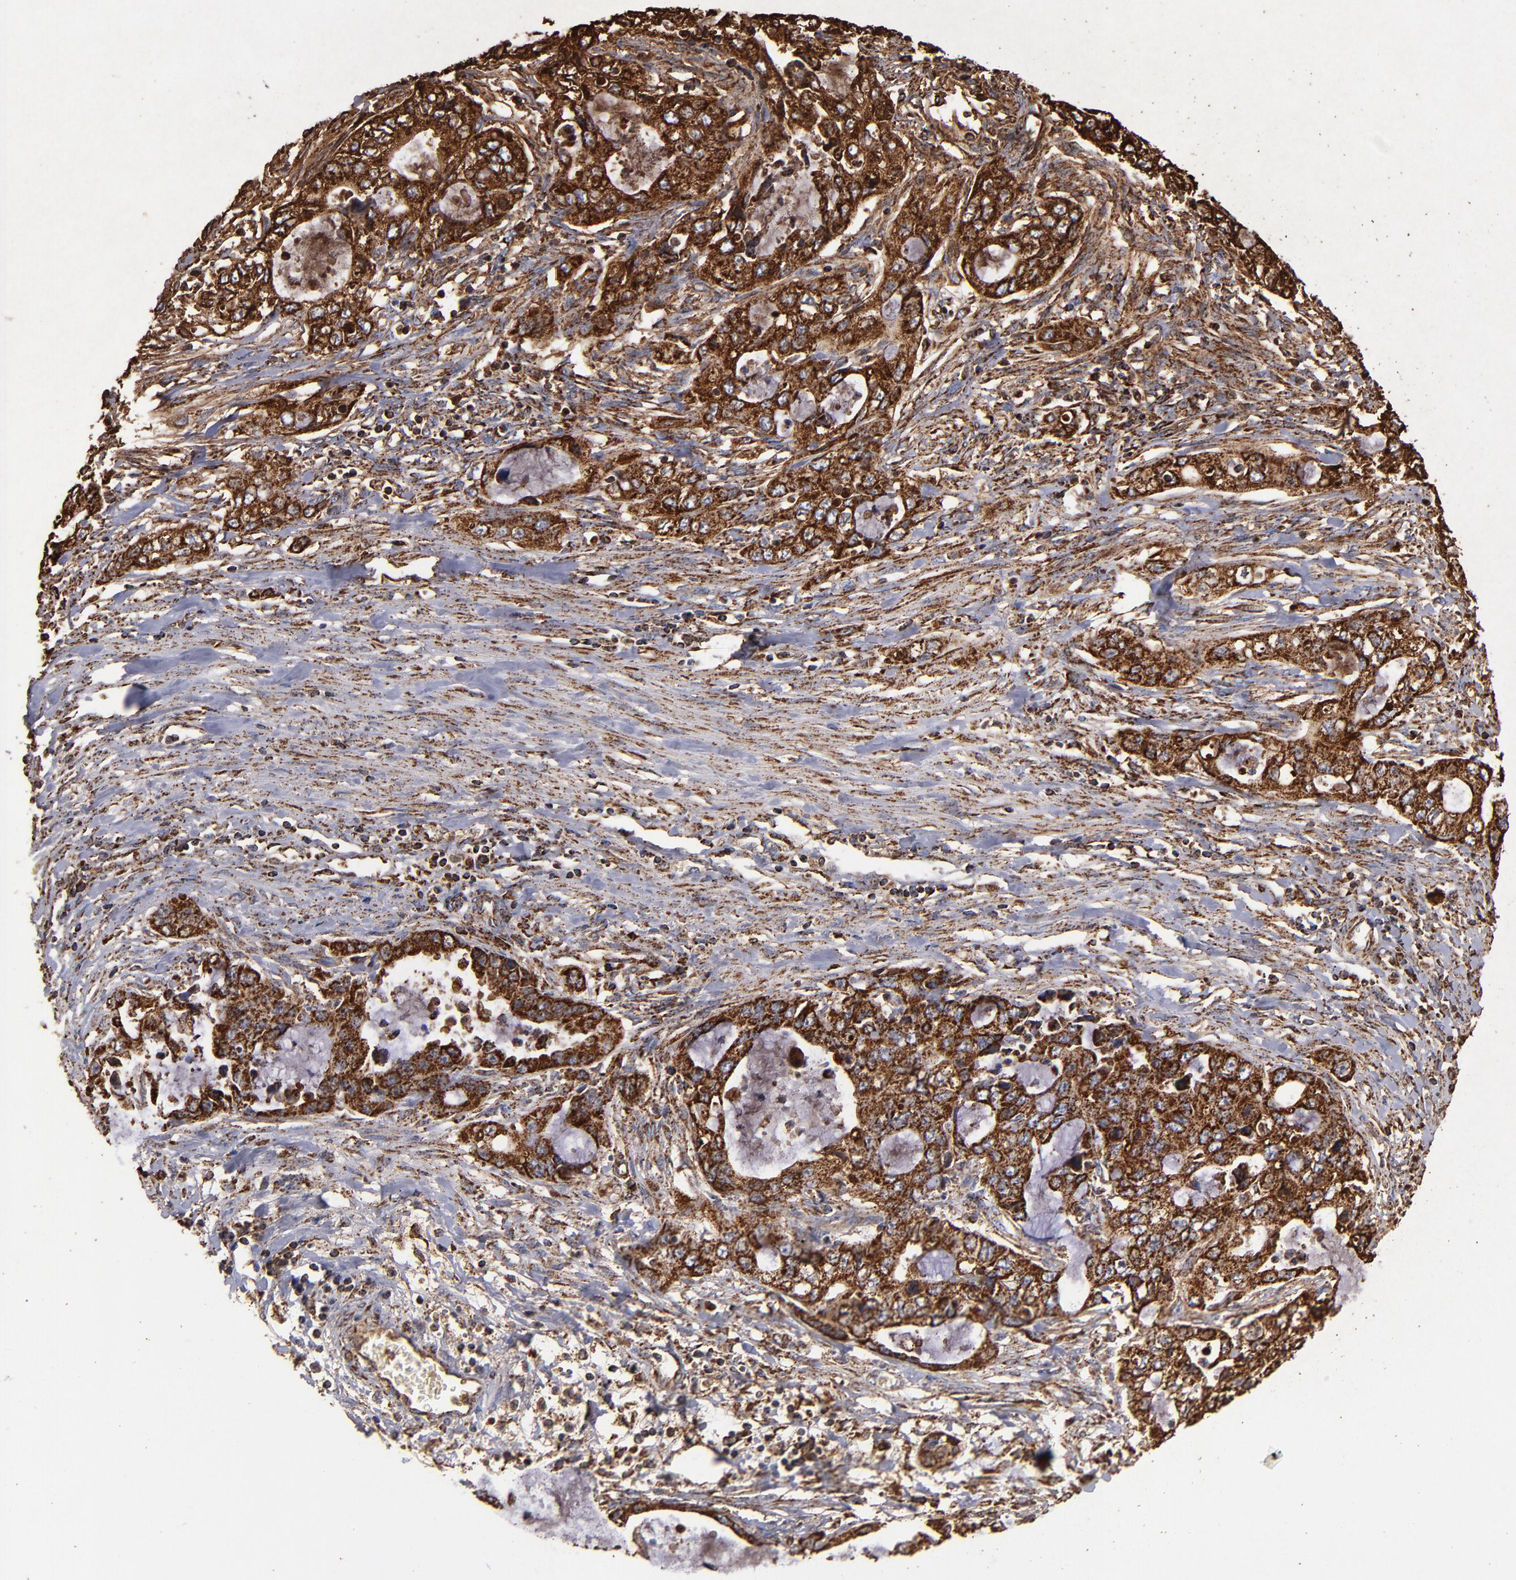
{"staining": {"intensity": "strong", "quantity": ">75%", "location": "cytoplasmic/membranous"}, "tissue": "stomach cancer", "cell_type": "Tumor cells", "image_type": "cancer", "snomed": [{"axis": "morphology", "description": "Adenocarcinoma, NOS"}, {"axis": "topography", "description": "Stomach, upper"}], "caption": "Stomach cancer (adenocarcinoma) stained for a protein (brown) exhibits strong cytoplasmic/membranous positive positivity in approximately >75% of tumor cells.", "gene": "SOD2", "patient": {"sex": "female", "age": 52}}